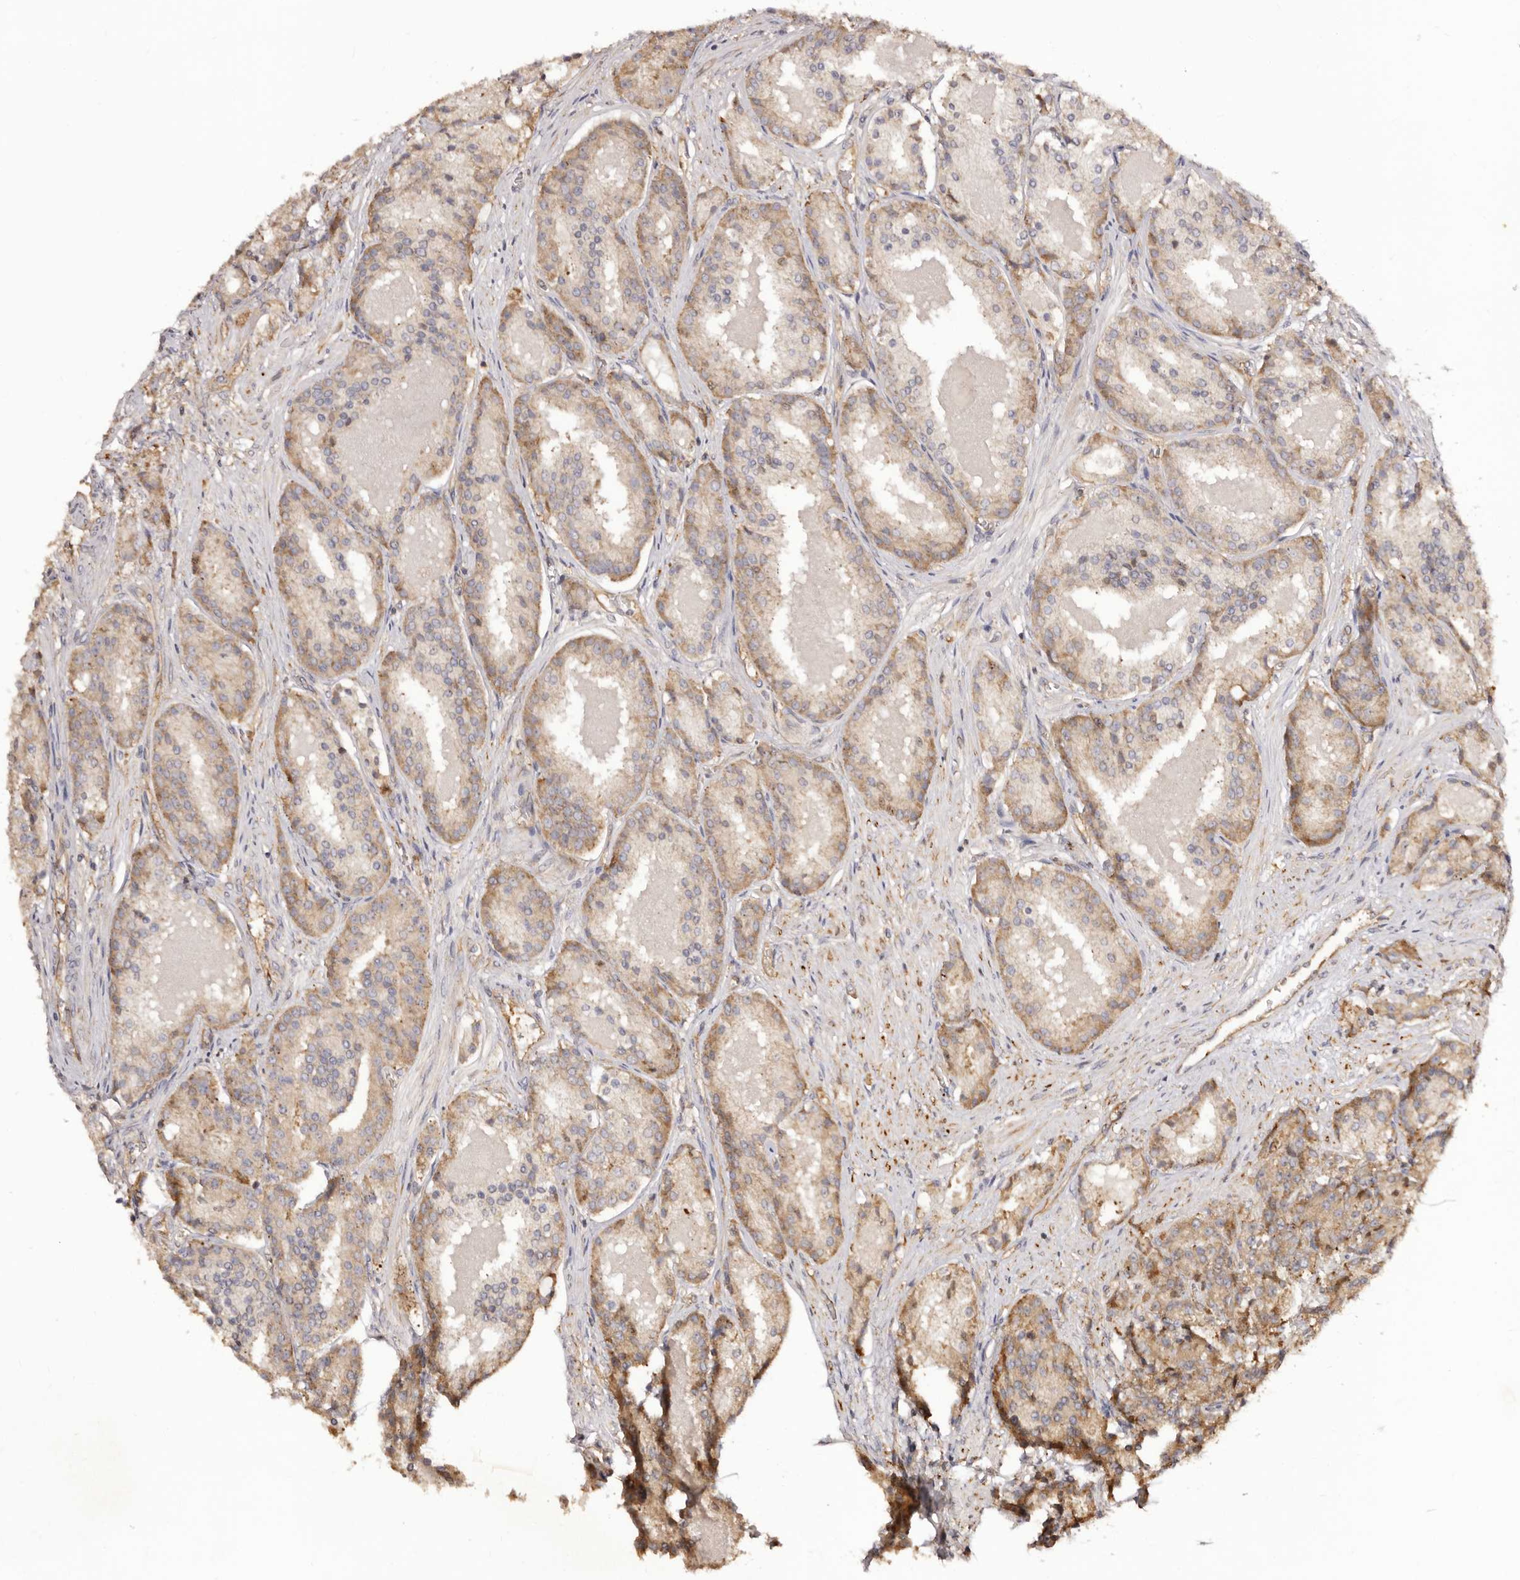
{"staining": {"intensity": "weak", "quantity": "25%-75%", "location": "cytoplasmic/membranous"}, "tissue": "prostate cancer", "cell_type": "Tumor cells", "image_type": "cancer", "snomed": [{"axis": "morphology", "description": "Adenocarcinoma, High grade"}, {"axis": "topography", "description": "Prostate"}], "caption": "Immunohistochemical staining of human adenocarcinoma (high-grade) (prostate) exhibits weak cytoplasmic/membranous protein expression in approximately 25%-75% of tumor cells.", "gene": "RPS6", "patient": {"sex": "male", "age": 60}}